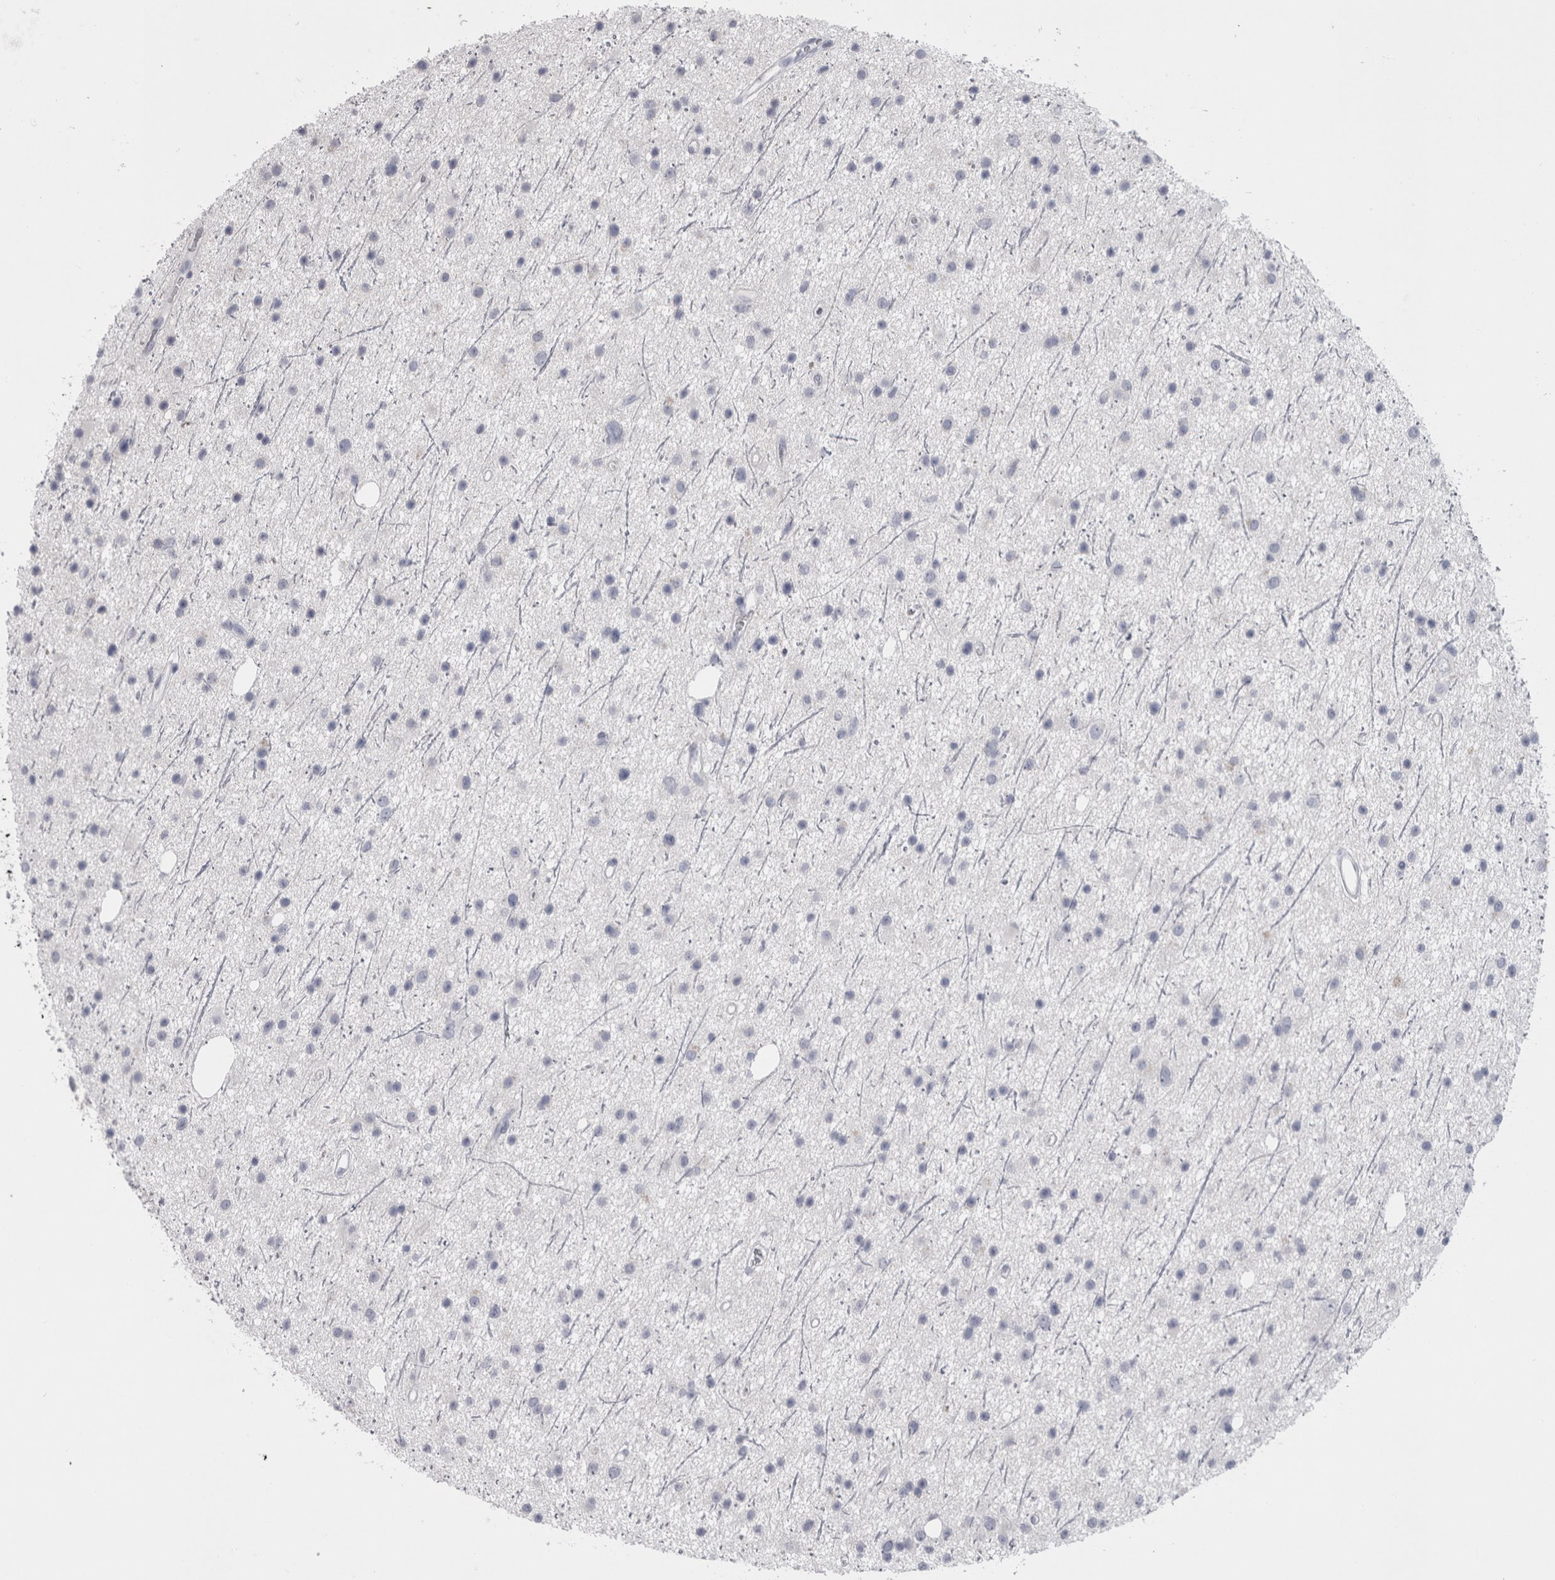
{"staining": {"intensity": "negative", "quantity": "none", "location": "none"}, "tissue": "glioma", "cell_type": "Tumor cells", "image_type": "cancer", "snomed": [{"axis": "morphology", "description": "Glioma, malignant, Low grade"}, {"axis": "topography", "description": "Cerebral cortex"}], "caption": "This image is of glioma stained with immunohistochemistry (IHC) to label a protein in brown with the nuclei are counter-stained blue. There is no staining in tumor cells. Nuclei are stained in blue.", "gene": "MSMB", "patient": {"sex": "female", "age": 39}}